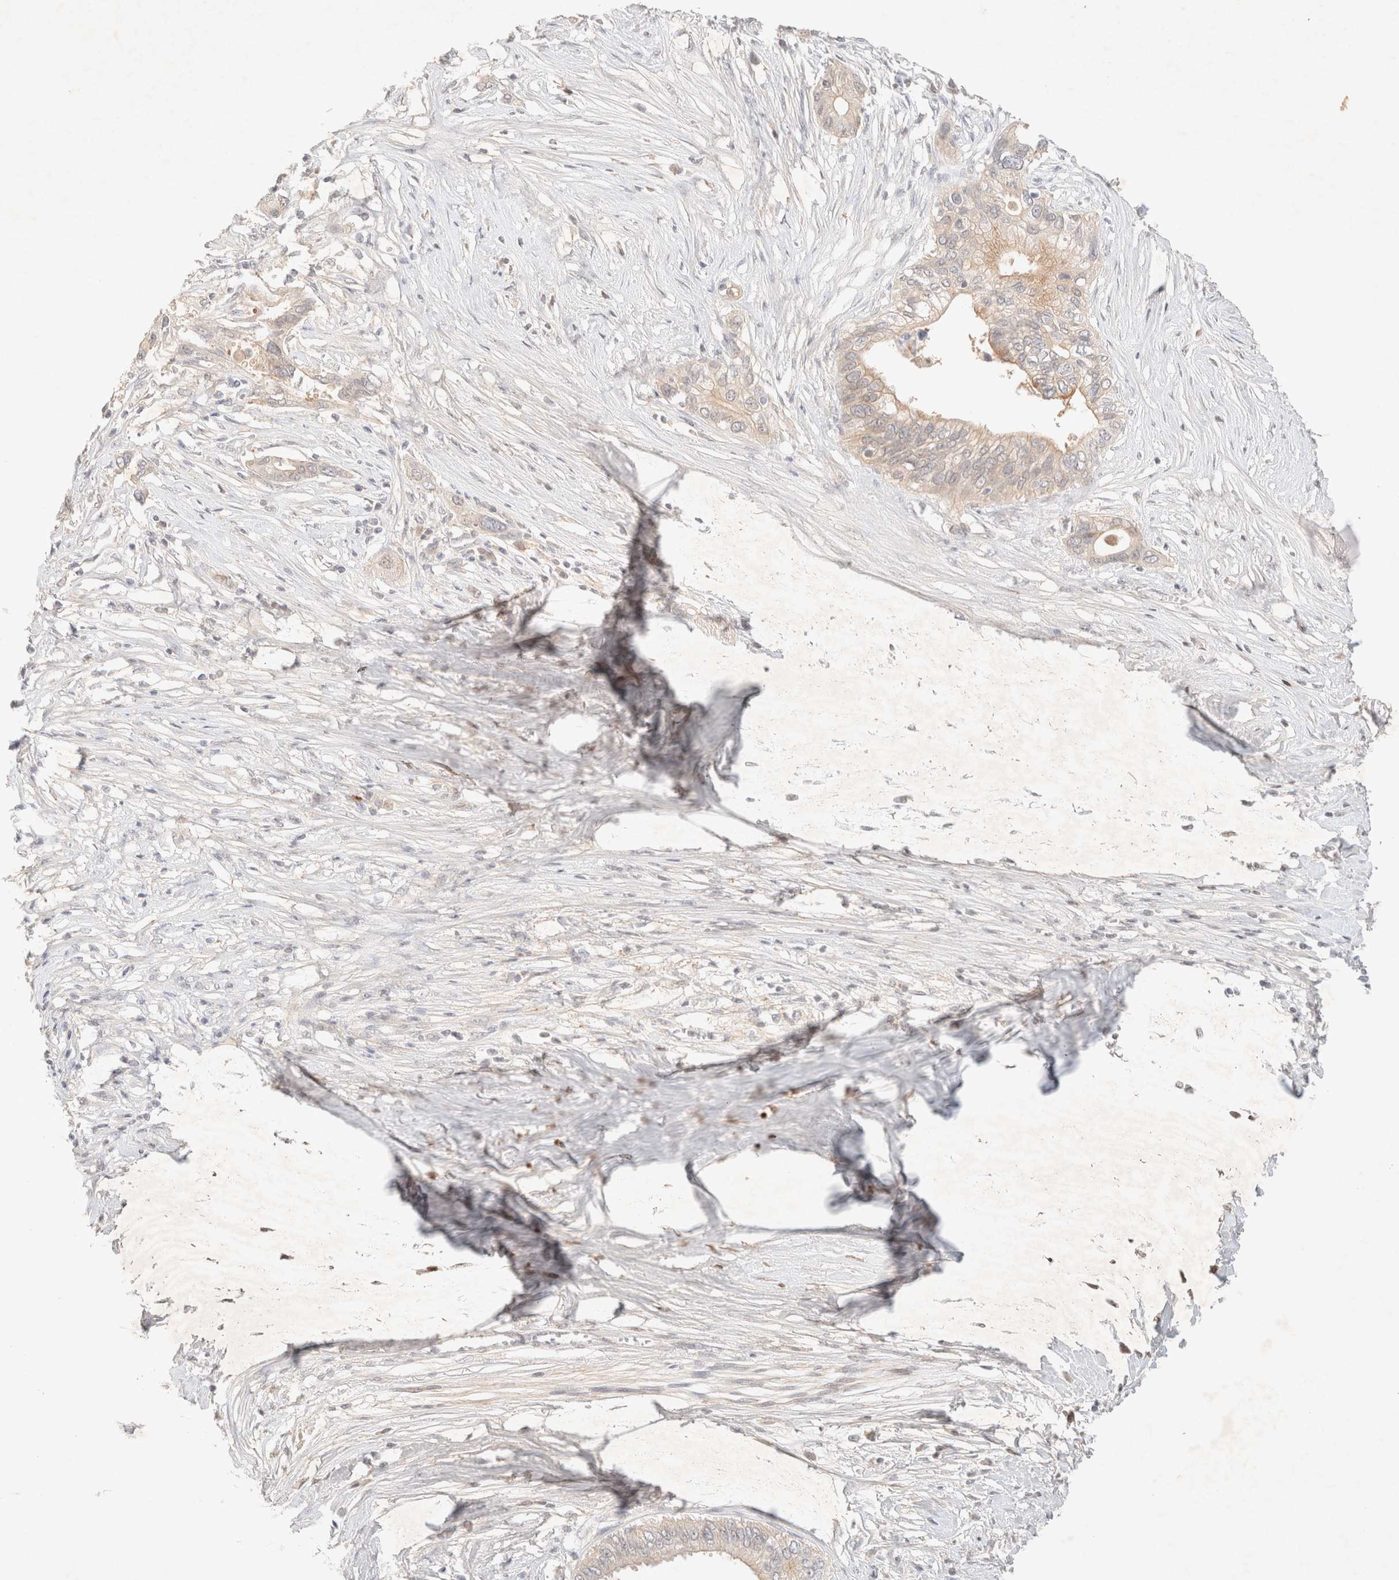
{"staining": {"intensity": "weak", "quantity": "<25%", "location": "cytoplasmic/membranous"}, "tissue": "pancreatic cancer", "cell_type": "Tumor cells", "image_type": "cancer", "snomed": [{"axis": "morphology", "description": "Normal tissue, NOS"}, {"axis": "morphology", "description": "Adenocarcinoma, NOS"}, {"axis": "topography", "description": "Pancreas"}, {"axis": "topography", "description": "Peripheral nerve tissue"}], "caption": "This is an immunohistochemistry (IHC) photomicrograph of human pancreatic cancer. There is no positivity in tumor cells.", "gene": "SARM1", "patient": {"sex": "male", "age": 59}}